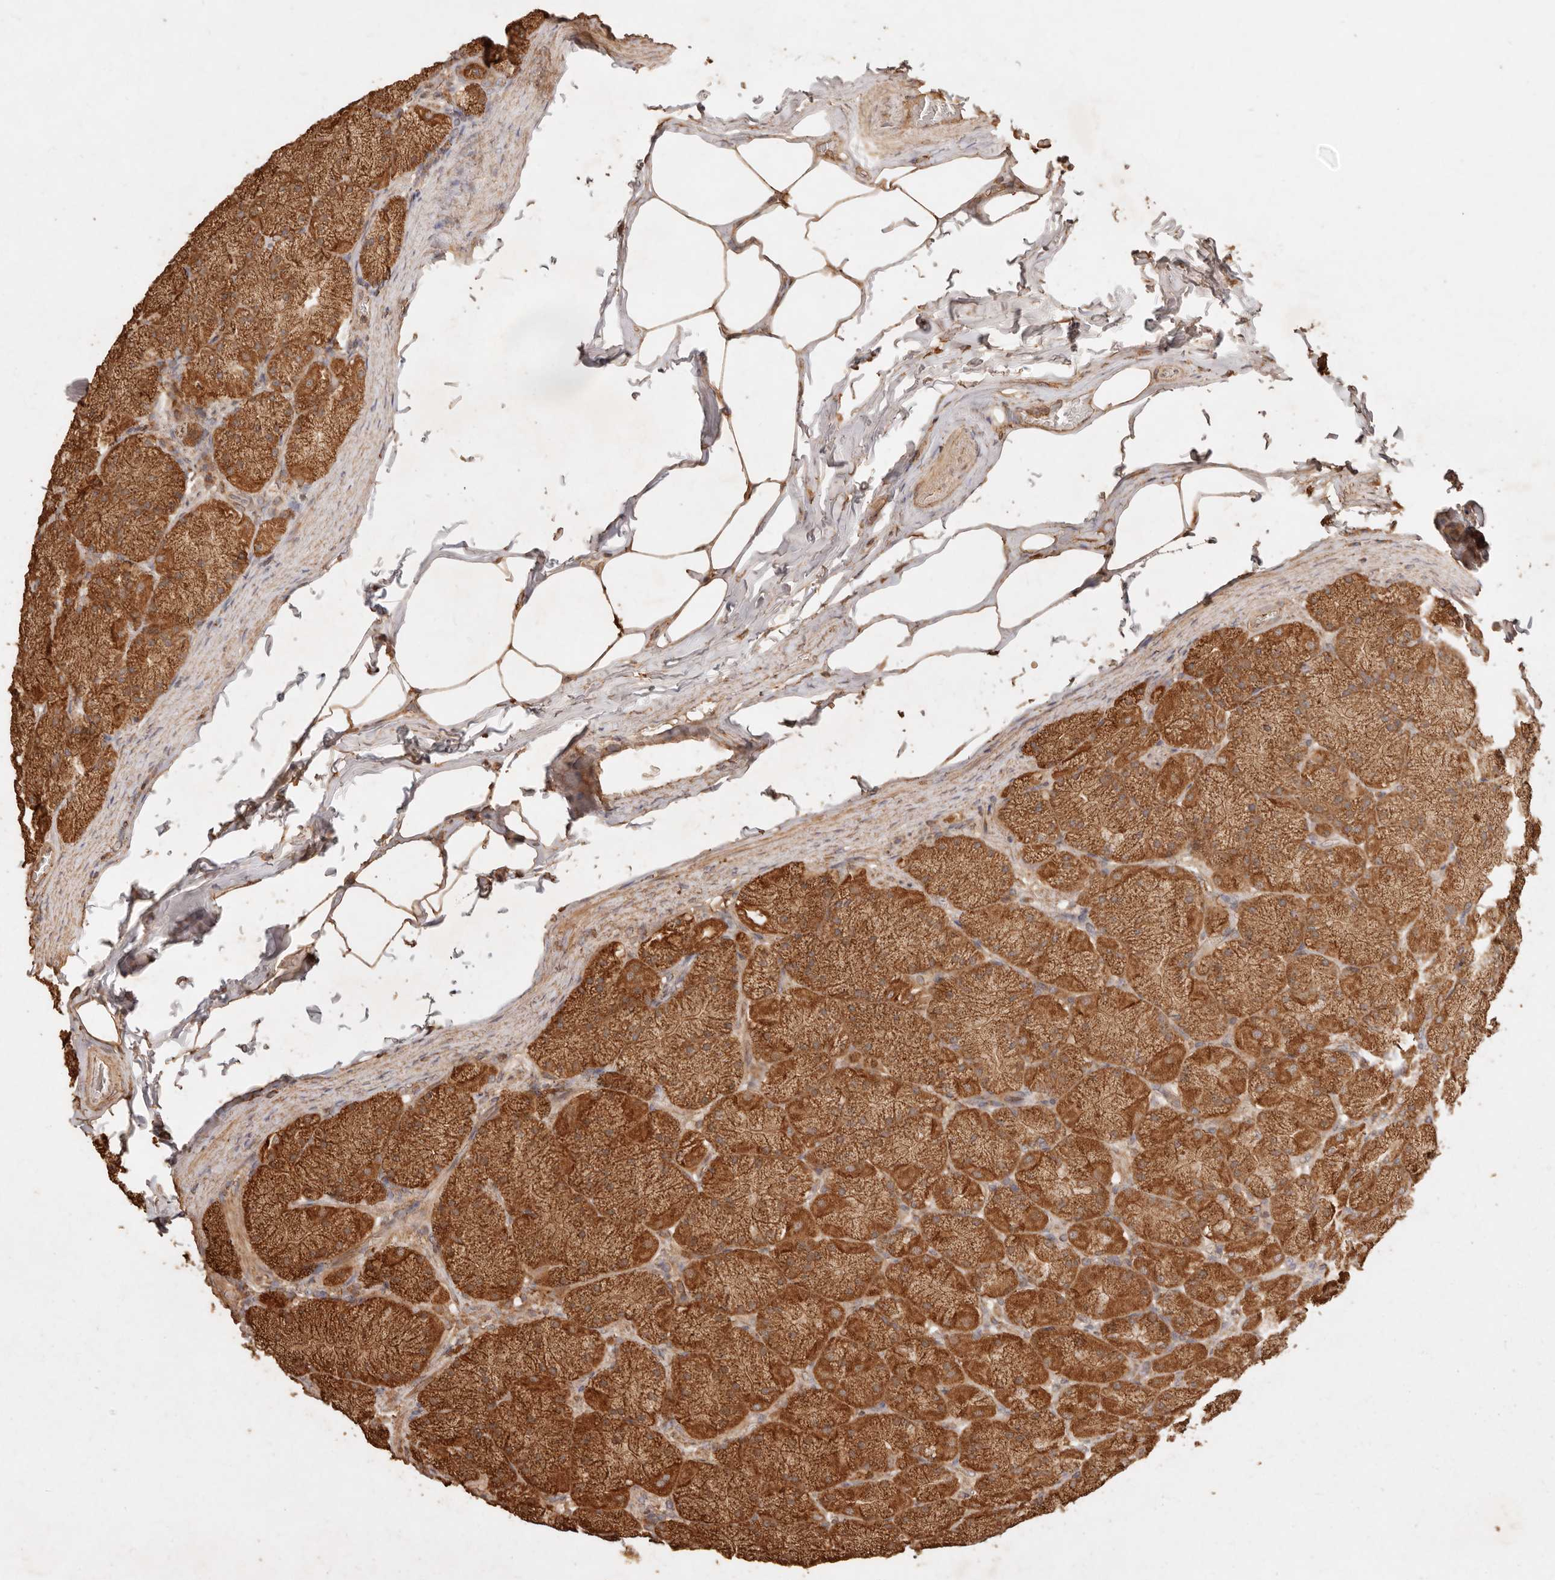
{"staining": {"intensity": "strong", "quantity": ">75%", "location": "cytoplasmic/membranous"}, "tissue": "stomach", "cell_type": "Glandular cells", "image_type": "normal", "snomed": [{"axis": "morphology", "description": "Normal tissue, NOS"}, {"axis": "topography", "description": "Stomach, upper"}], "caption": "A high amount of strong cytoplasmic/membranous expression is seen in about >75% of glandular cells in normal stomach.", "gene": "FAM180B", "patient": {"sex": "female", "age": 56}}